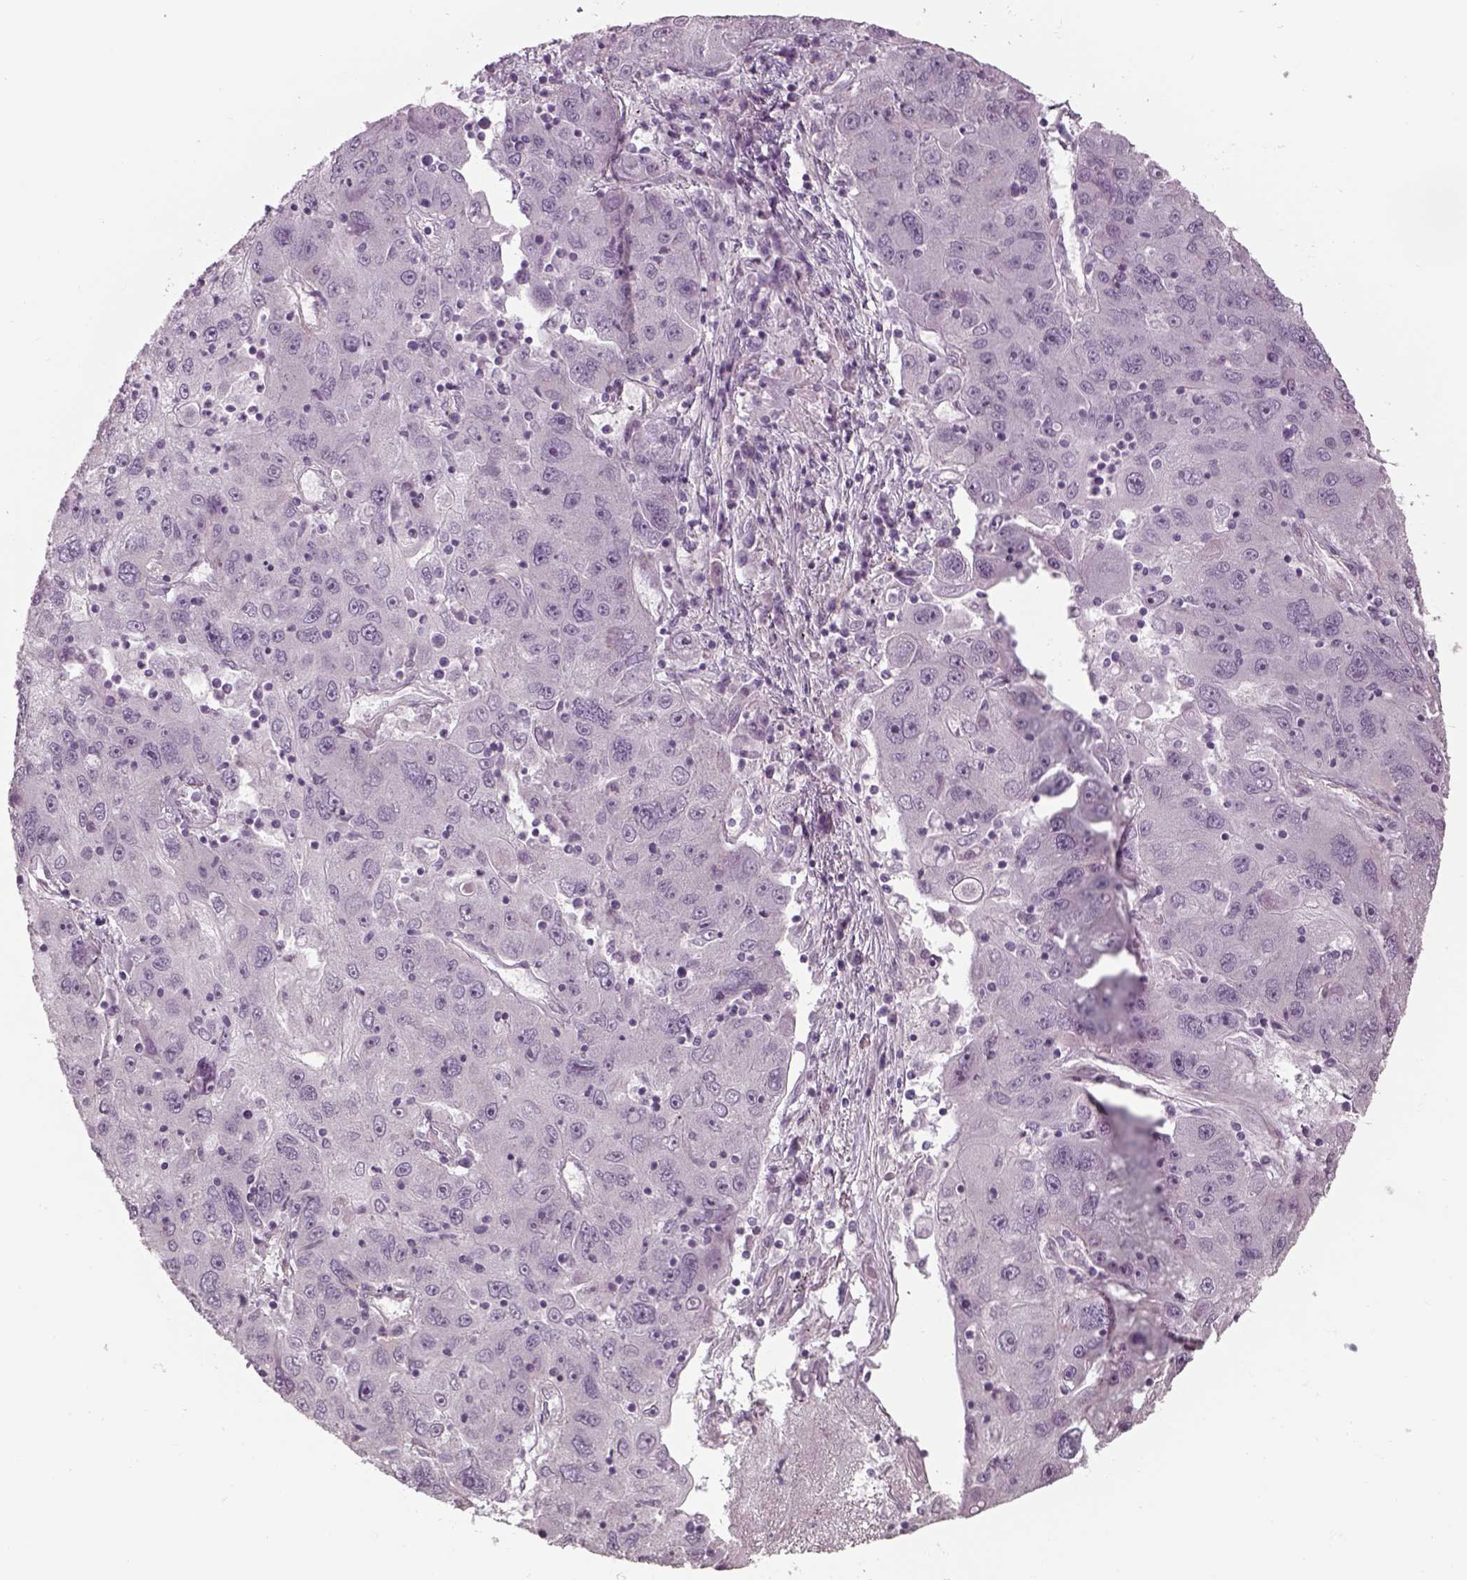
{"staining": {"intensity": "negative", "quantity": "none", "location": "none"}, "tissue": "stomach cancer", "cell_type": "Tumor cells", "image_type": "cancer", "snomed": [{"axis": "morphology", "description": "Adenocarcinoma, NOS"}, {"axis": "topography", "description": "Stomach"}], "caption": "The micrograph exhibits no significant staining in tumor cells of adenocarcinoma (stomach). (Brightfield microscopy of DAB immunohistochemistry (IHC) at high magnification).", "gene": "SEPTIN14", "patient": {"sex": "male", "age": 56}}